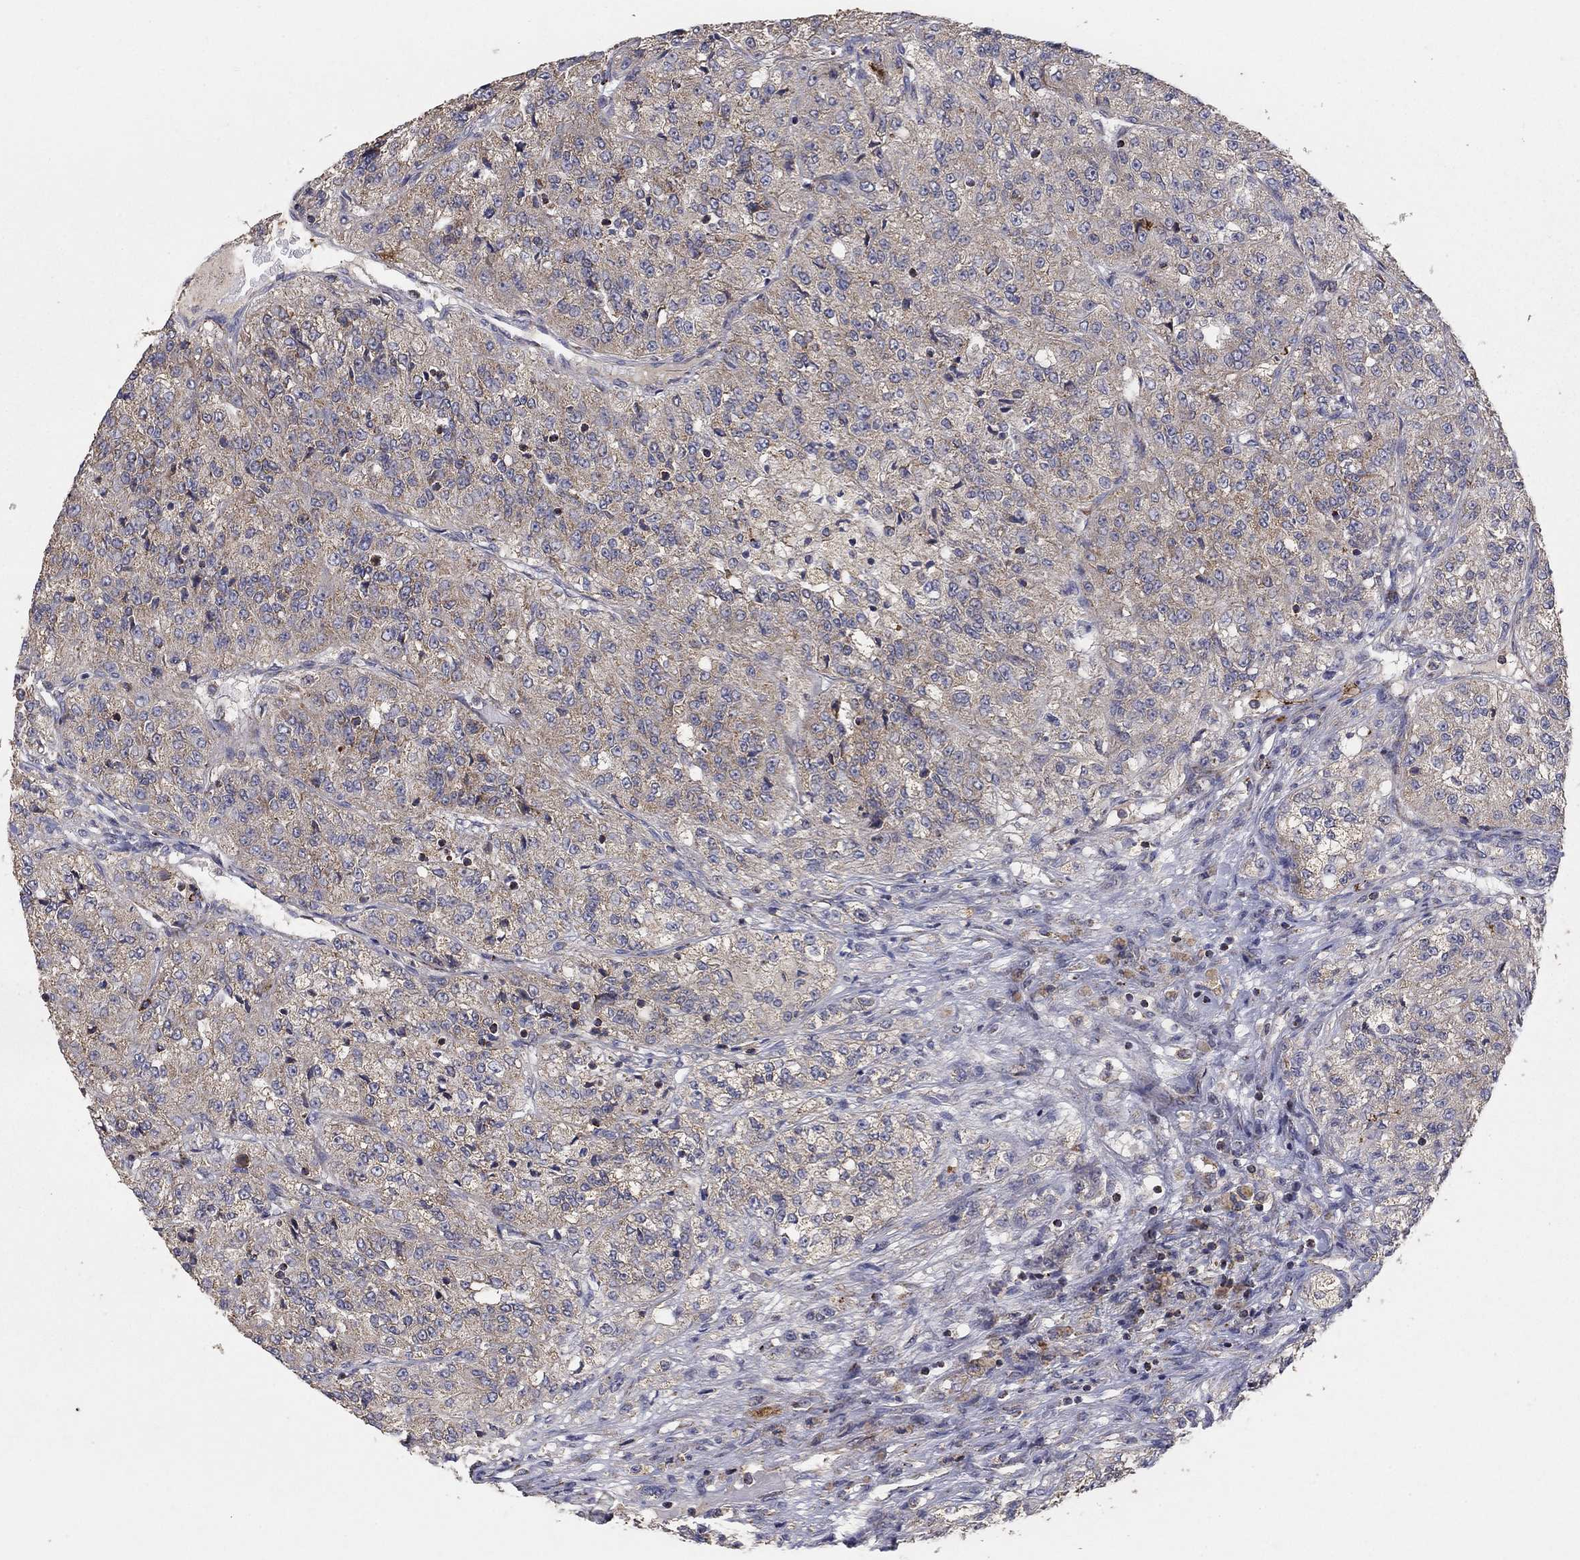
{"staining": {"intensity": "weak", "quantity": ">75%", "location": "cytoplasmic/membranous"}, "tissue": "renal cancer", "cell_type": "Tumor cells", "image_type": "cancer", "snomed": [{"axis": "morphology", "description": "Adenocarcinoma, NOS"}, {"axis": "topography", "description": "Kidney"}], "caption": "Immunohistochemistry (DAB (3,3'-diaminobenzidine)) staining of renal cancer (adenocarcinoma) exhibits weak cytoplasmic/membranous protein positivity in approximately >75% of tumor cells.", "gene": "GPSM1", "patient": {"sex": "female", "age": 63}}